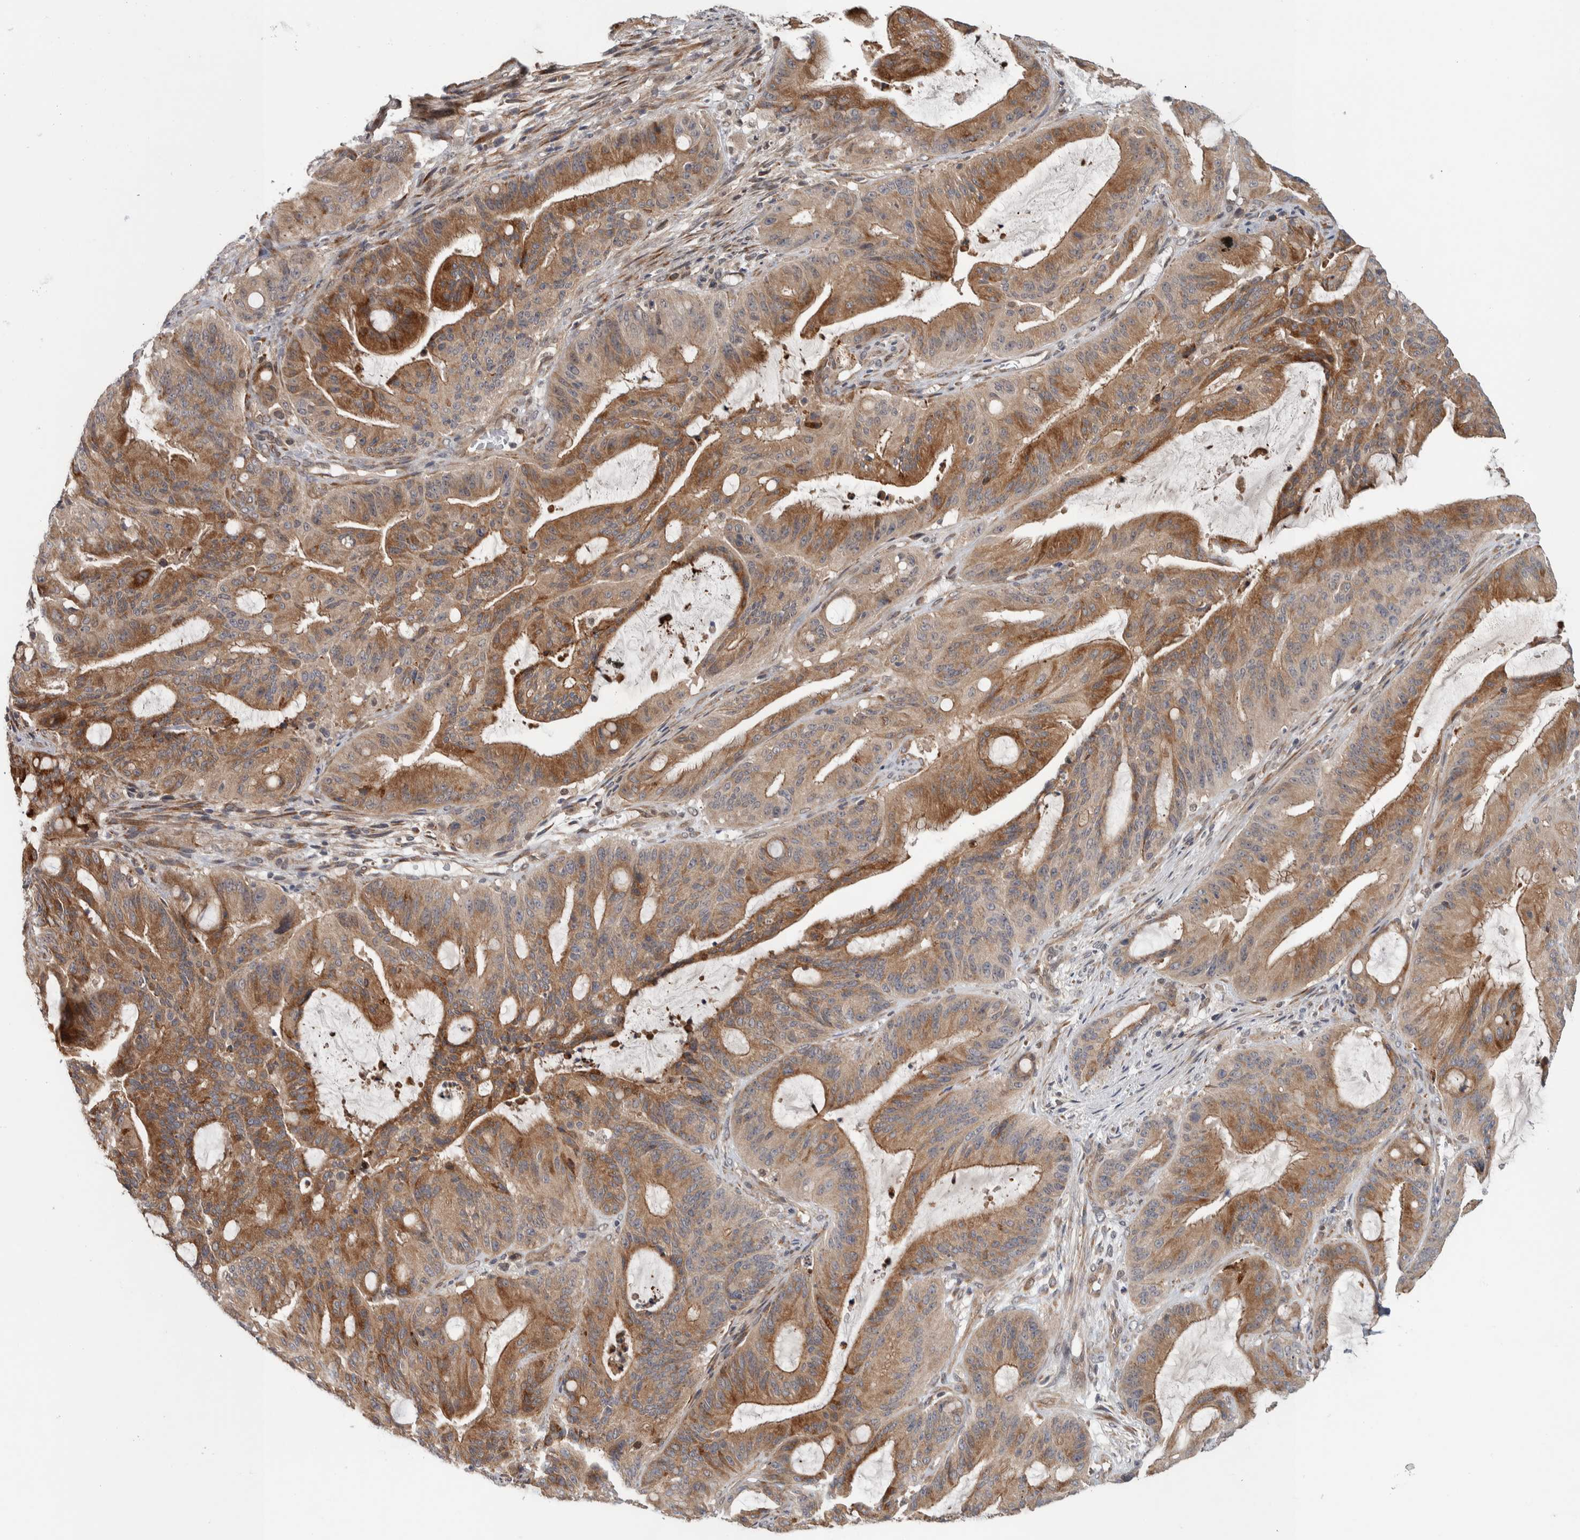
{"staining": {"intensity": "moderate", "quantity": ">75%", "location": "cytoplasmic/membranous"}, "tissue": "liver cancer", "cell_type": "Tumor cells", "image_type": "cancer", "snomed": [{"axis": "morphology", "description": "Normal tissue, NOS"}, {"axis": "morphology", "description": "Cholangiocarcinoma"}, {"axis": "topography", "description": "Liver"}, {"axis": "topography", "description": "Peripheral nerve tissue"}], "caption": "An immunohistochemistry (IHC) image of tumor tissue is shown. Protein staining in brown shows moderate cytoplasmic/membranous positivity in liver cancer within tumor cells. (IHC, brightfield microscopy, high magnification).", "gene": "TBC1D31", "patient": {"sex": "female", "age": 73}}